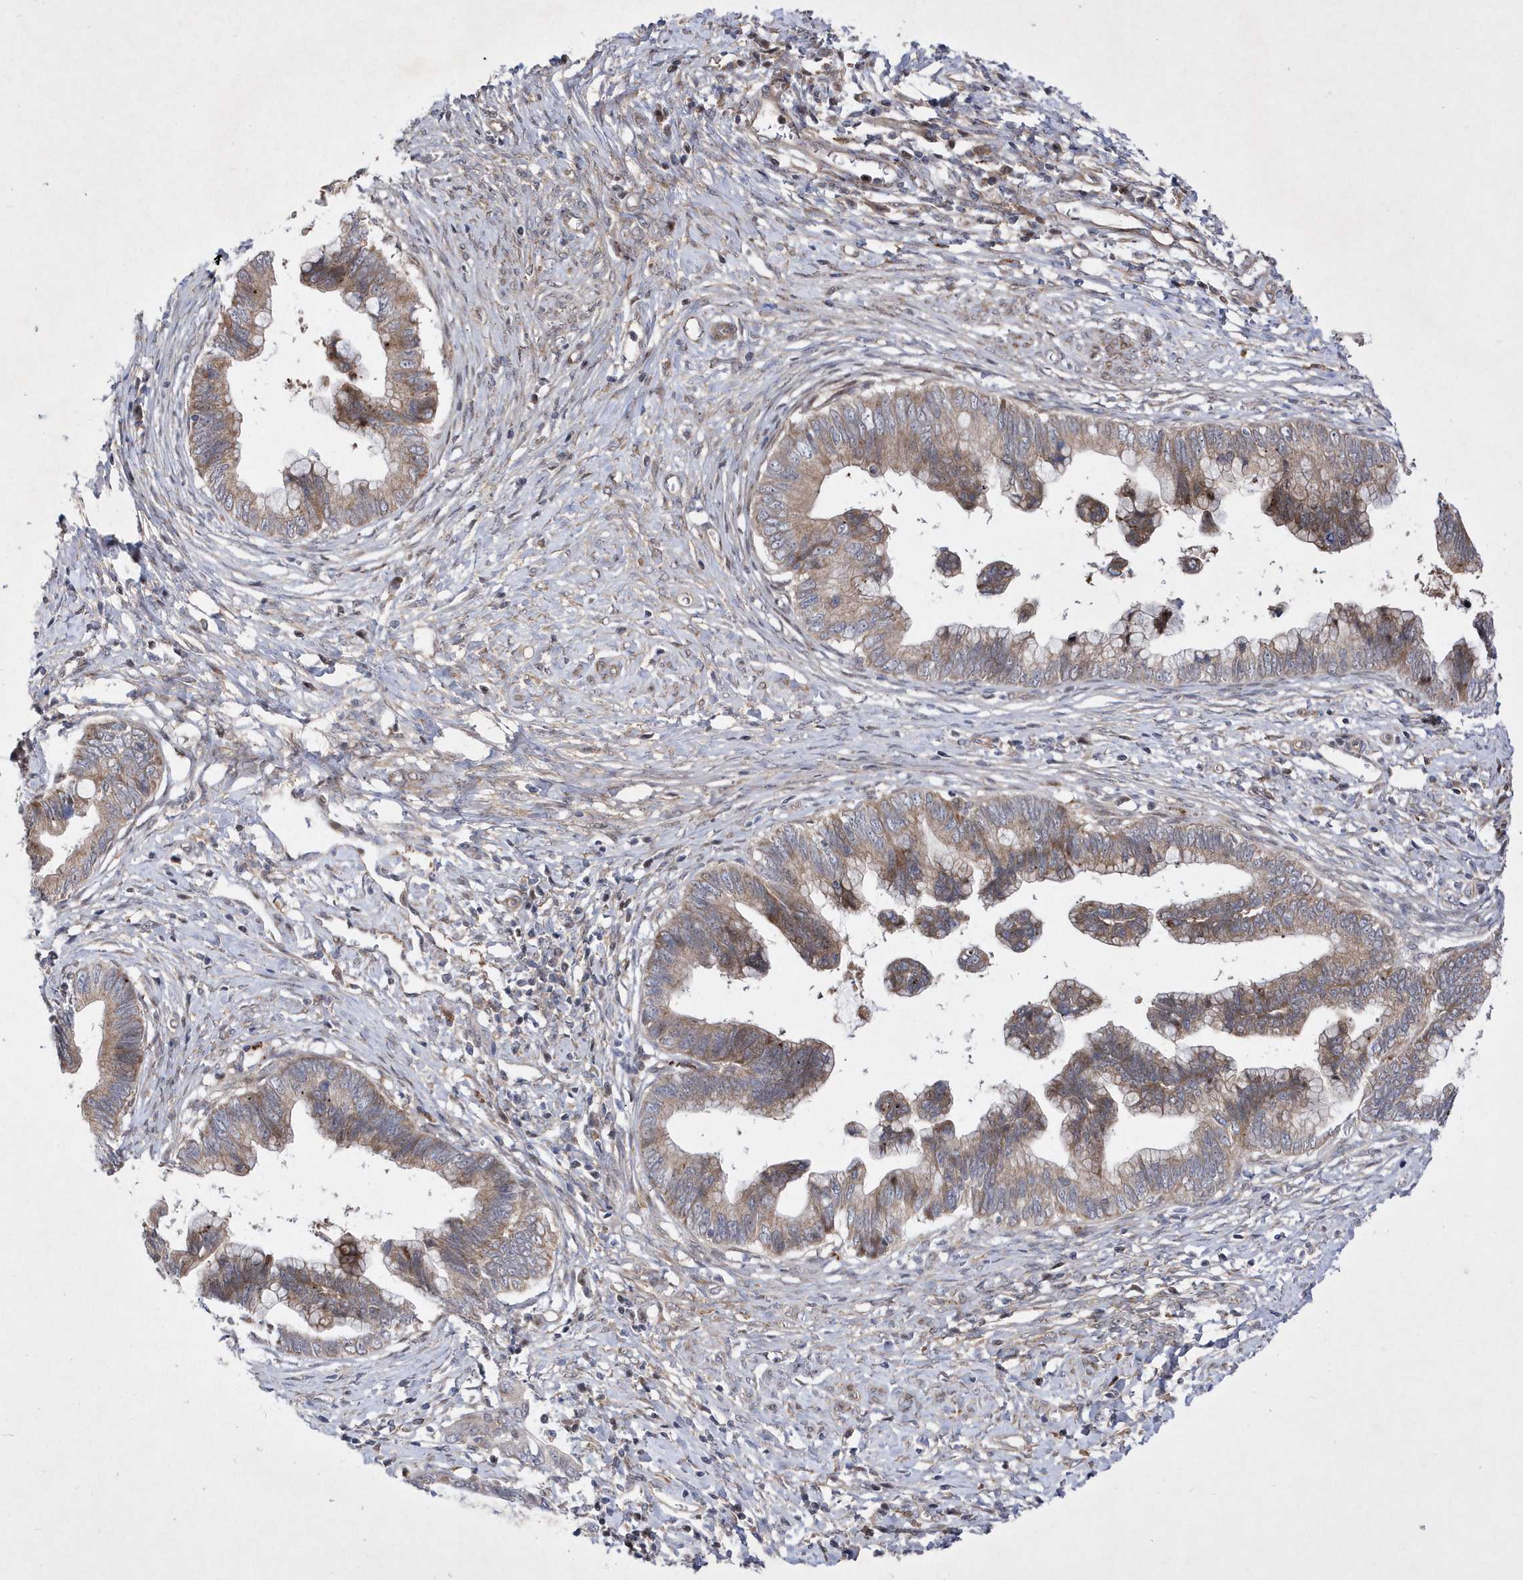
{"staining": {"intensity": "weak", "quantity": "25%-75%", "location": "cytoplasmic/membranous"}, "tissue": "cervical cancer", "cell_type": "Tumor cells", "image_type": "cancer", "snomed": [{"axis": "morphology", "description": "Adenocarcinoma, NOS"}, {"axis": "topography", "description": "Cervix"}], "caption": "Approximately 25%-75% of tumor cells in human adenocarcinoma (cervical) demonstrate weak cytoplasmic/membranous protein expression as visualized by brown immunohistochemical staining.", "gene": "LONRF2", "patient": {"sex": "female", "age": 44}}